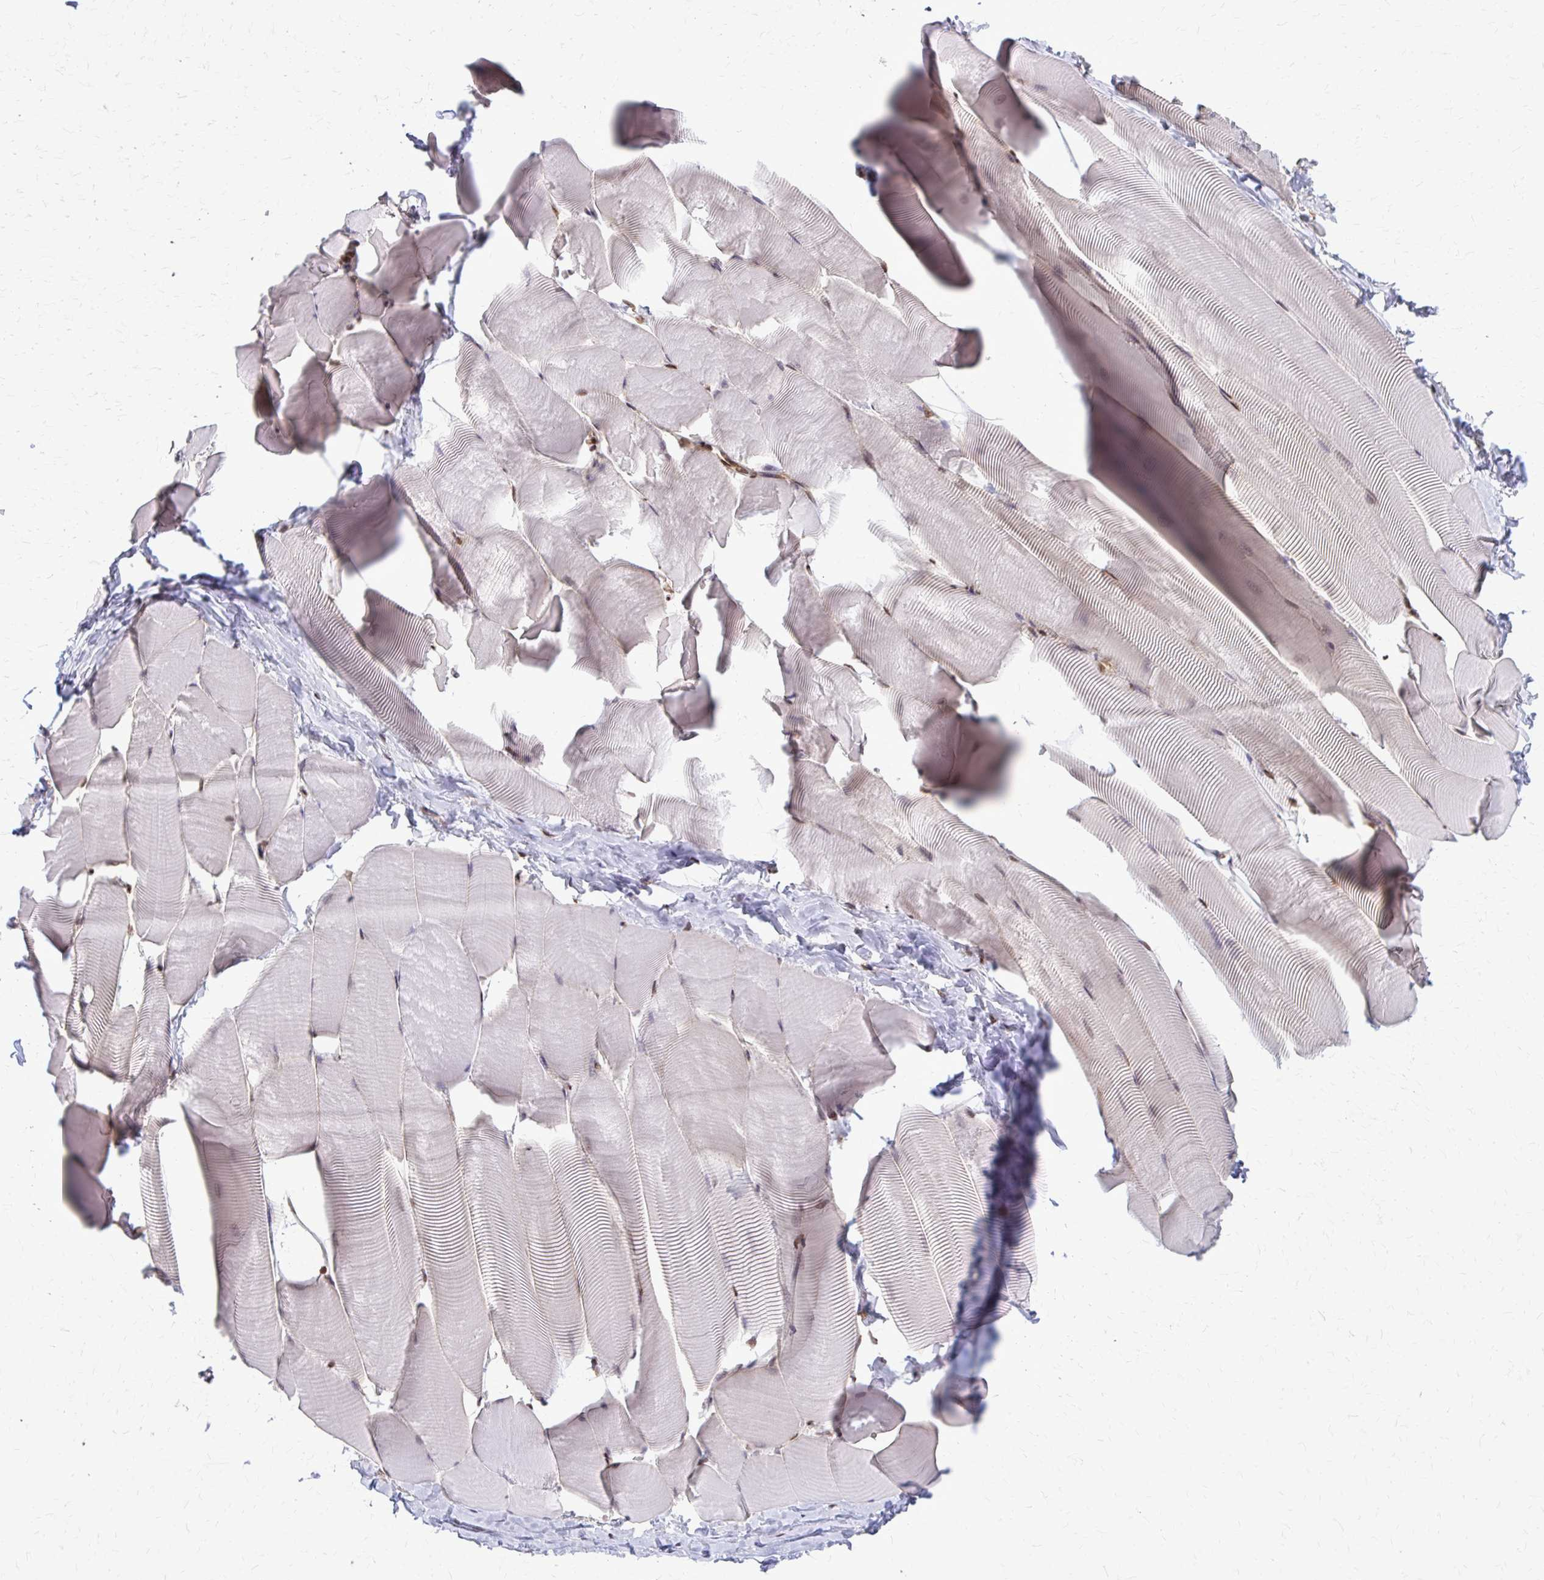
{"staining": {"intensity": "moderate", "quantity": "25%-75%", "location": "cytoplasmic/membranous,nuclear"}, "tissue": "skeletal muscle", "cell_type": "Myocytes", "image_type": "normal", "snomed": [{"axis": "morphology", "description": "Normal tissue, NOS"}, {"axis": "topography", "description": "Skeletal muscle"}], "caption": "An immunohistochemistry (IHC) image of benign tissue is shown. Protein staining in brown highlights moderate cytoplasmic/membranous,nuclear positivity in skeletal muscle within myocytes.", "gene": "TTF1", "patient": {"sex": "male", "age": 25}}